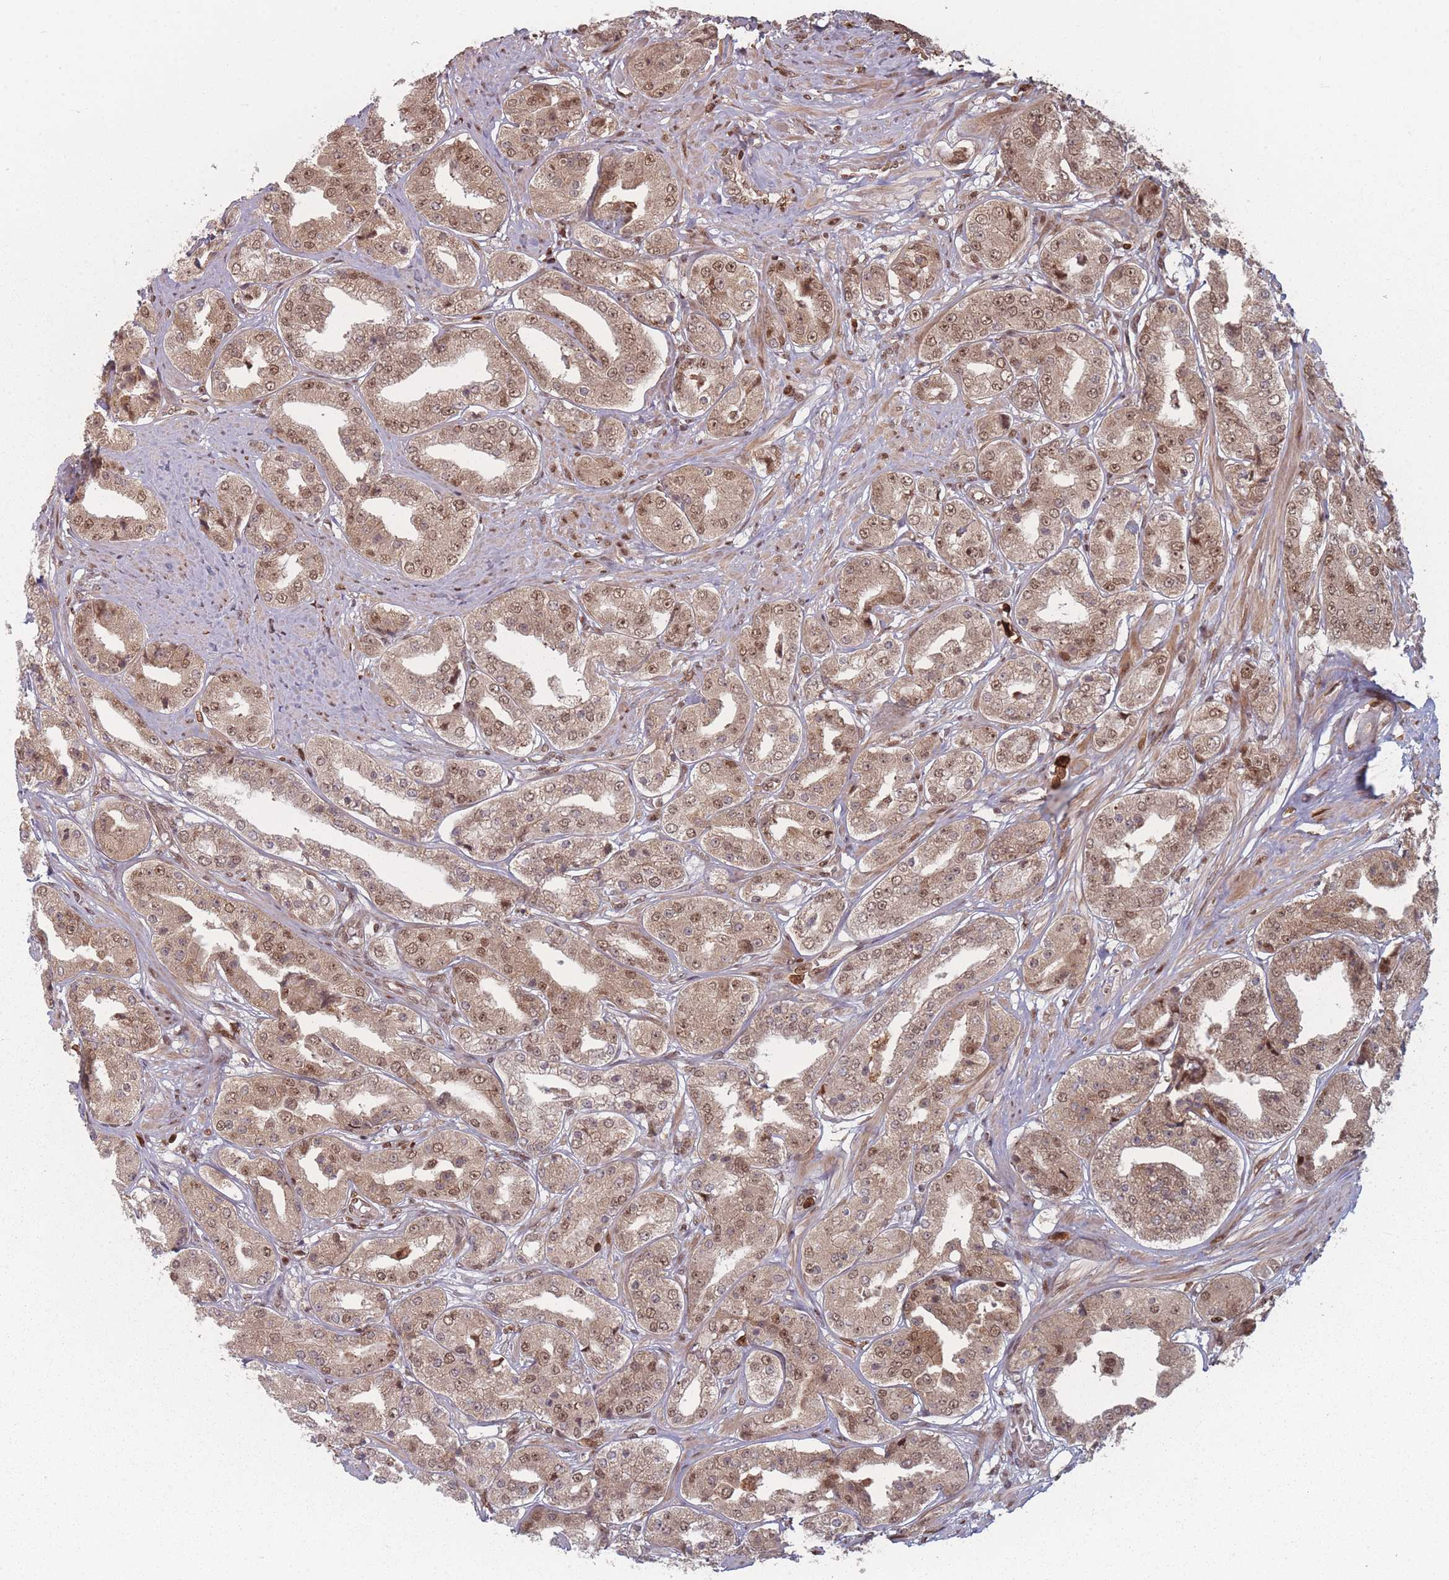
{"staining": {"intensity": "moderate", "quantity": ">75%", "location": "cytoplasmic/membranous,nuclear"}, "tissue": "prostate cancer", "cell_type": "Tumor cells", "image_type": "cancer", "snomed": [{"axis": "morphology", "description": "Adenocarcinoma, High grade"}, {"axis": "topography", "description": "Prostate"}], "caption": "Prostate high-grade adenocarcinoma stained for a protein (brown) shows moderate cytoplasmic/membranous and nuclear positive staining in approximately >75% of tumor cells.", "gene": "WDR55", "patient": {"sex": "male", "age": 63}}